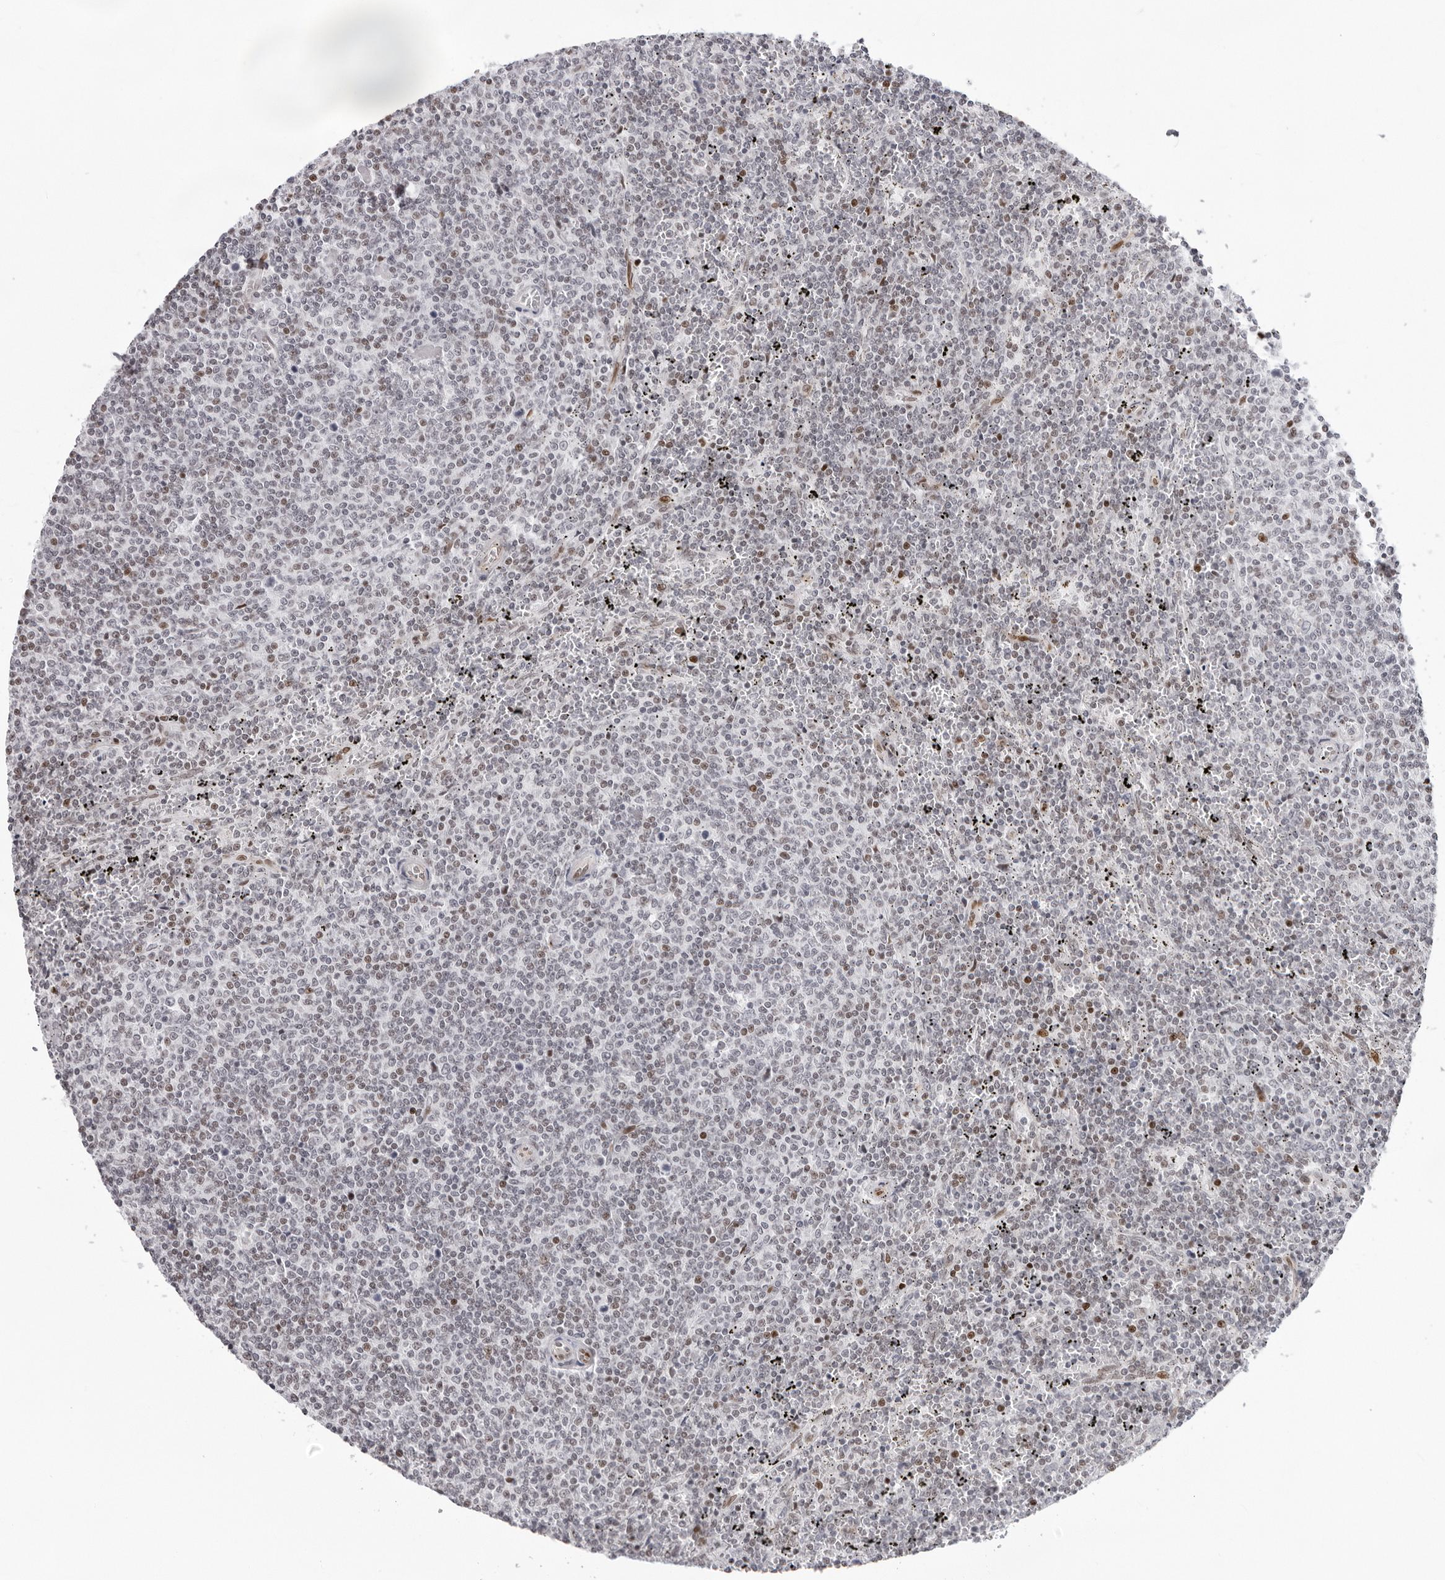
{"staining": {"intensity": "negative", "quantity": "none", "location": "none"}, "tissue": "lymphoma", "cell_type": "Tumor cells", "image_type": "cancer", "snomed": [{"axis": "morphology", "description": "Malignant lymphoma, non-Hodgkin's type, Low grade"}, {"axis": "topography", "description": "Spleen"}], "caption": "Human low-grade malignant lymphoma, non-Hodgkin's type stained for a protein using immunohistochemistry (IHC) displays no expression in tumor cells.", "gene": "NTPCR", "patient": {"sex": "female", "age": 50}}